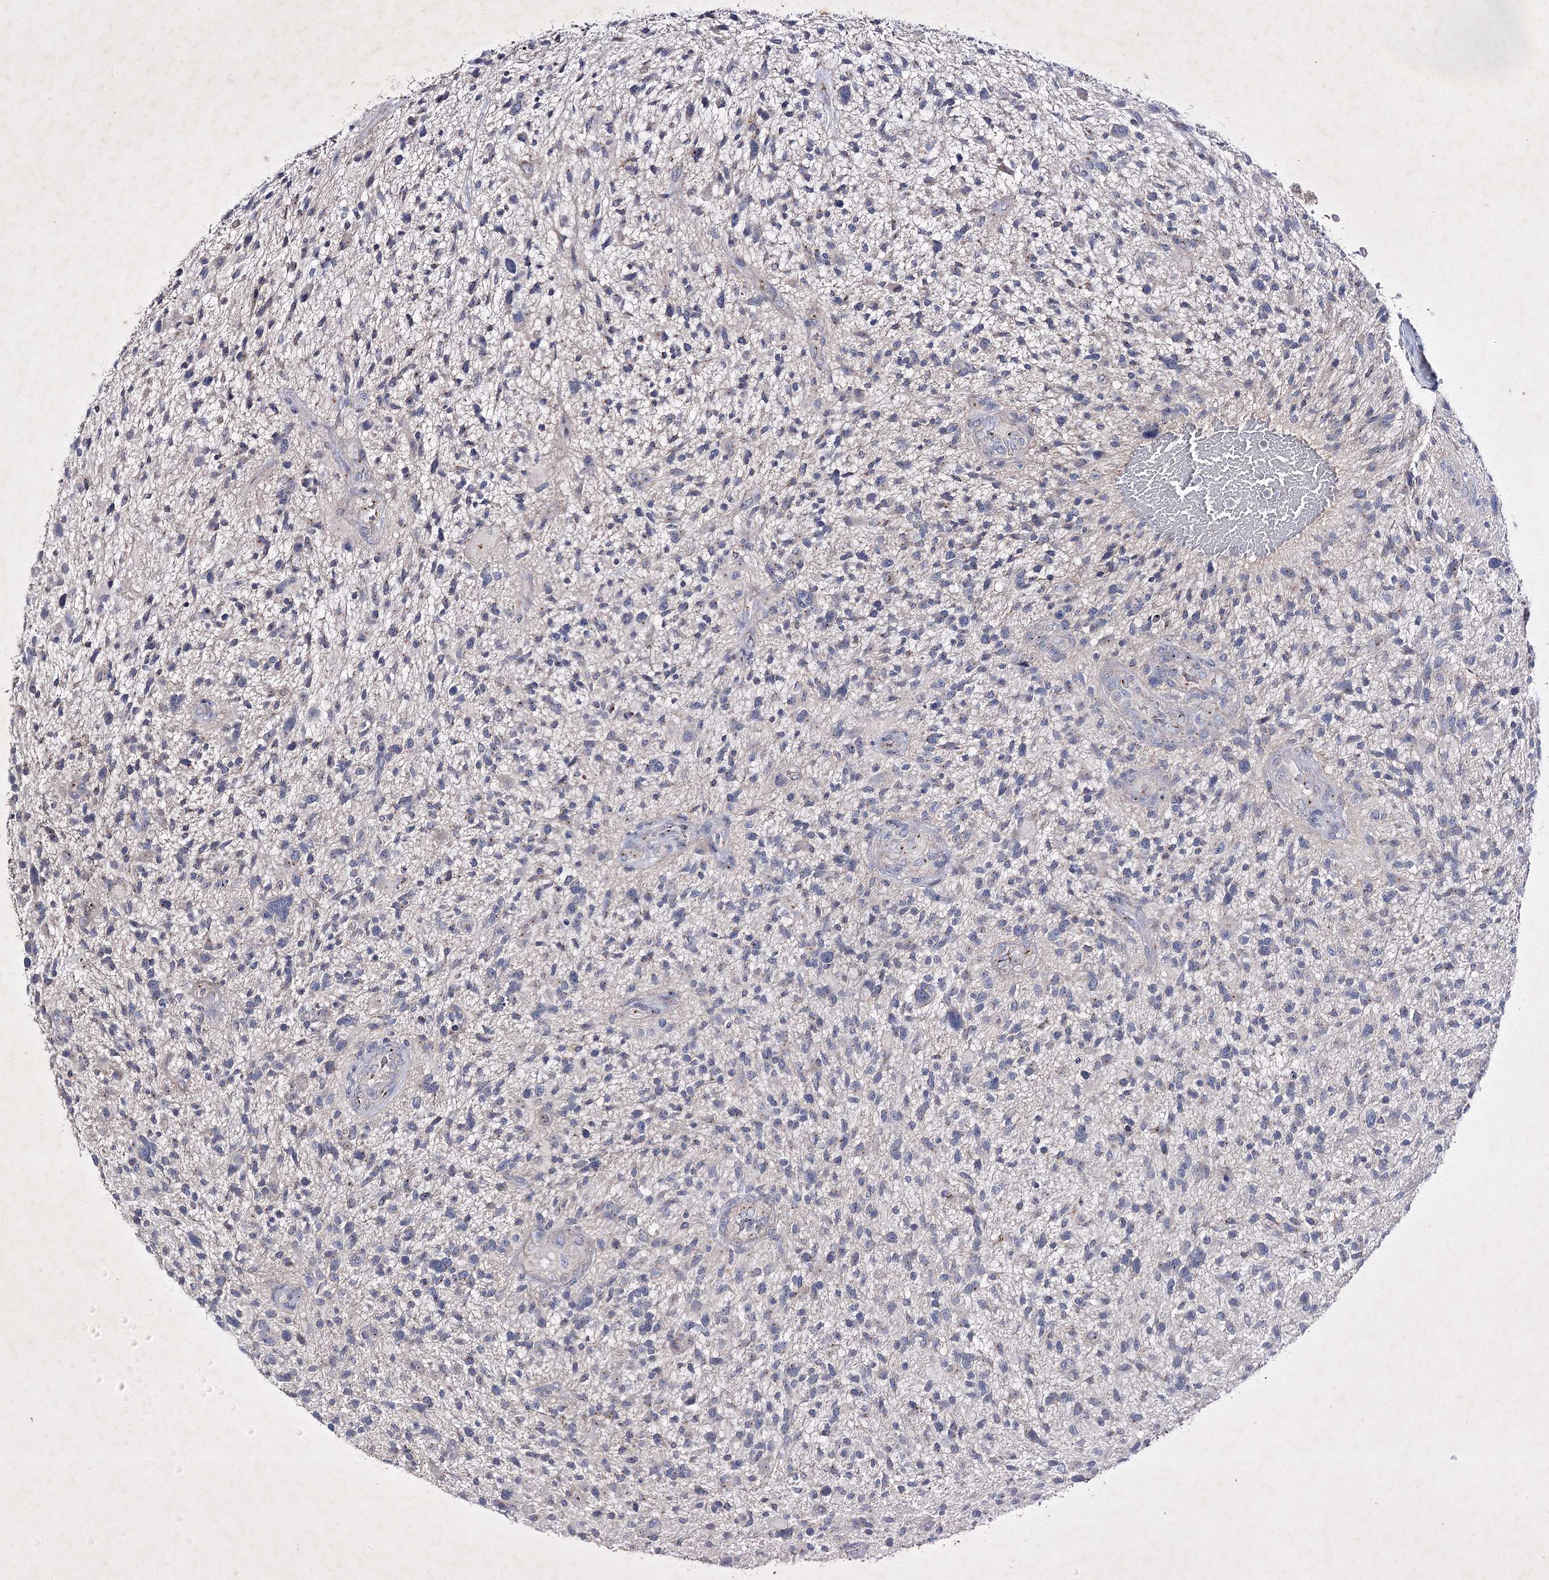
{"staining": {"intensity": "negative", "quantity": "none", "location": "none"}, "tissue": "glioma", "cell_type": "Tumor cells", "image_type": "cancer", "snomed": [{"axis": "morphology", "description": "Glioma, malignant, High grade"}, {"axis": "topography", "description": "Brain"}], "caption": "An image of human glioma is negative for staining in tumor cells.", "gene": "COX15", "patient": {"sex": "male", "age": 47}}